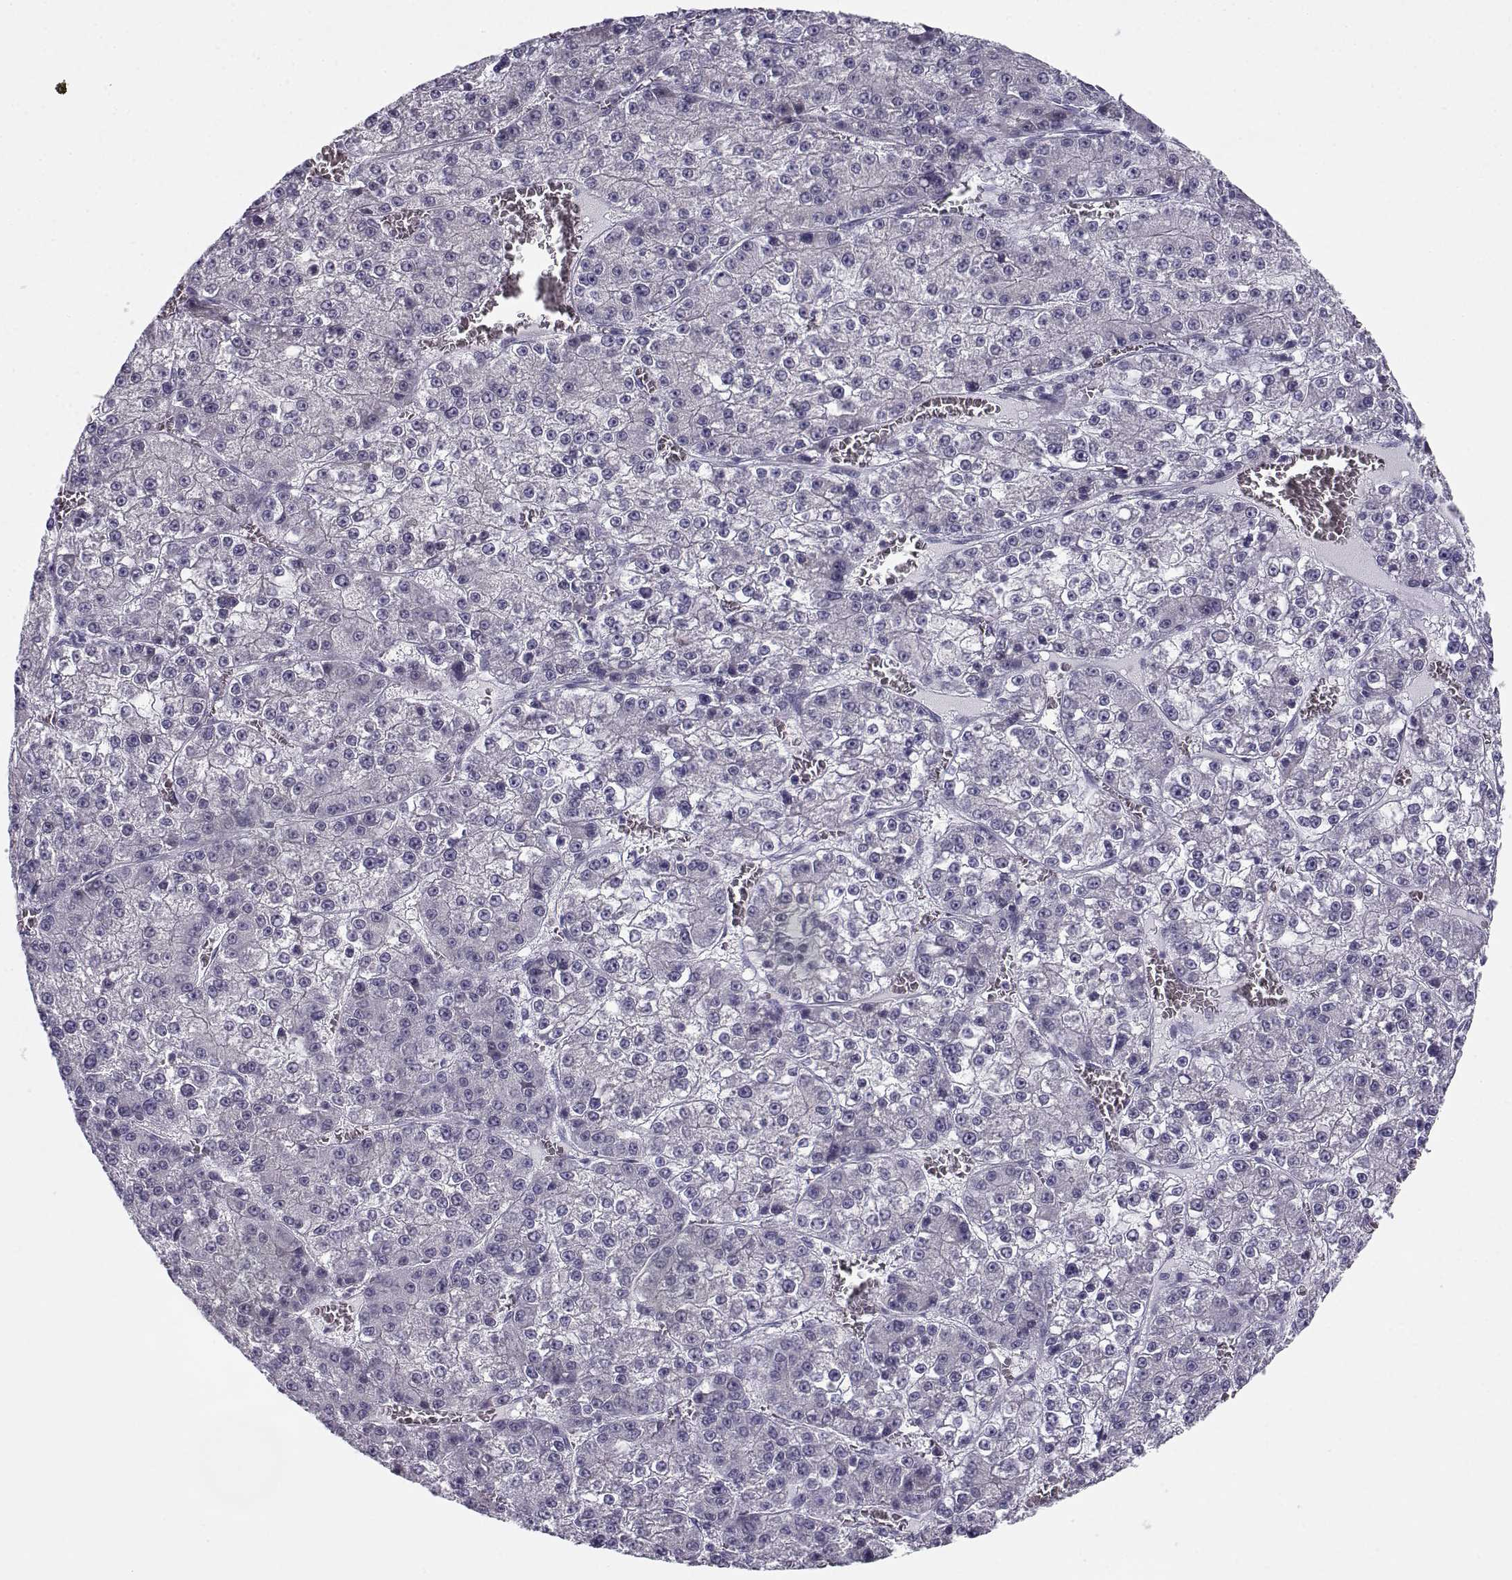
{"staining": {"intensity": "negative", "quantity": "none", "location": "none"}, "tissue": "liver cancer", "cell_type": "Tumor cells", "image_type": "cancer", "snomed": [{"axis": "morphology", "description": "Carcinoma, Hepatocellular, NOS"}, {"axis": "topography", "description": "Liver"}], "caption": "This is an immunohistochemistry histopathology image of human liver cancer. There is no expression in tumor cells.", "gene": "CREB3L3", "patient": {"sex": "female", "age": 73}}